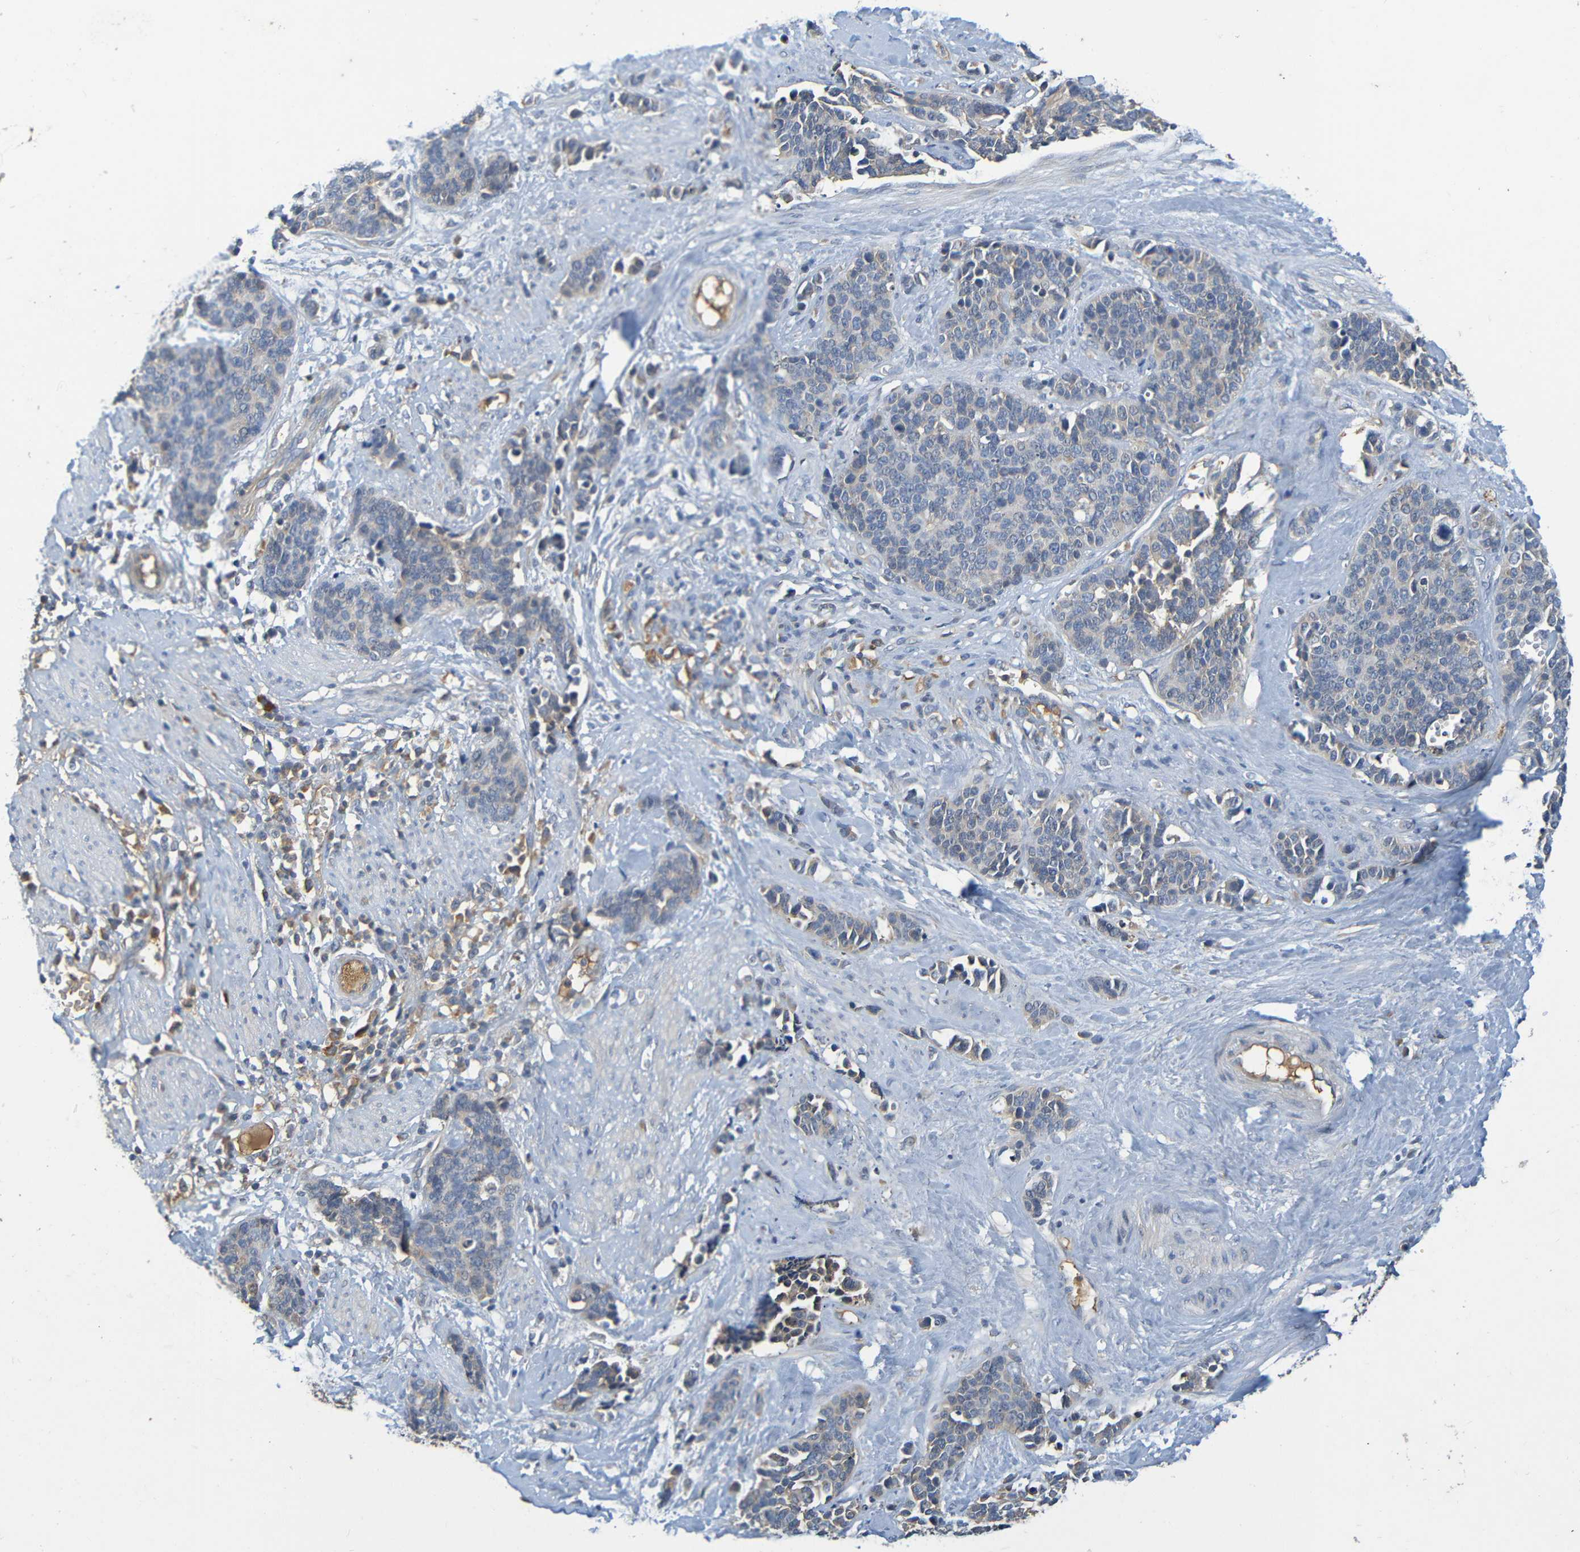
{"staining": {"intensity": "negative", "quantity": "none", "location": "none"}, "tissue": "cervical cancer", "cell_type": "Tumor cells", "image_type": "cancer", "snomed": [{"axis": "morphology", "description": "Squamous cell carcinoma, NOS"}, {"axis": "topography", "description": "Cervix"}], "caption": "There is no significant positivity in tumor cells of cervical squamous cell carcinoma.", "gene": "C1QA", "patient": {"sex": "female", "age": 35}}